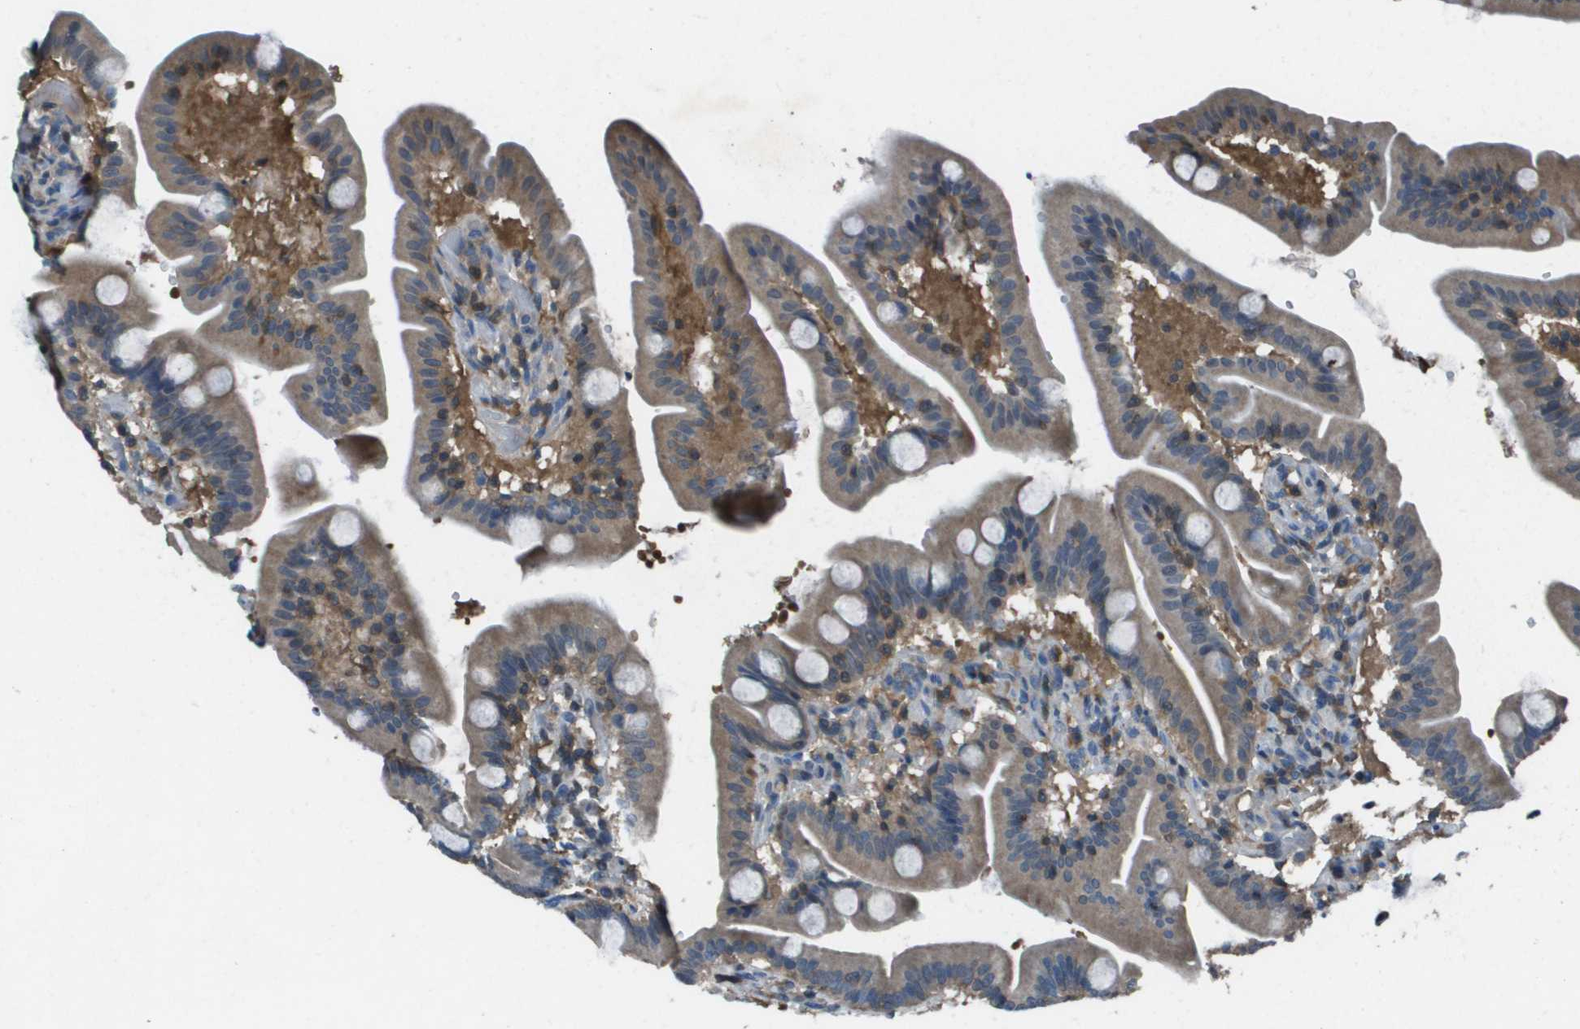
{"staining": {"intensity": "weak", "quantity": ">75%", "location": "cytoplasmic/membranous"}, "tissue": "duodenum", "cell_type": "Glandular cells", "image_type": "normal", "snomed": [{"axis": "morphology", "description": "Normal tissue, NOS"}, {"axis": "topography", "description": "Duodenum"}], "caption": "Immunohistochemical staining of benign duodenum reveals low levels of weak cytoplasmic/membranous staining in about >75% of glandular cells. (Stains: DAB in brown, nuclei in blue, Microscopy: brightfield microscopy at high magnification).", "gene": "CAMK4", "patient": {"sex": "male", "age": 54}}